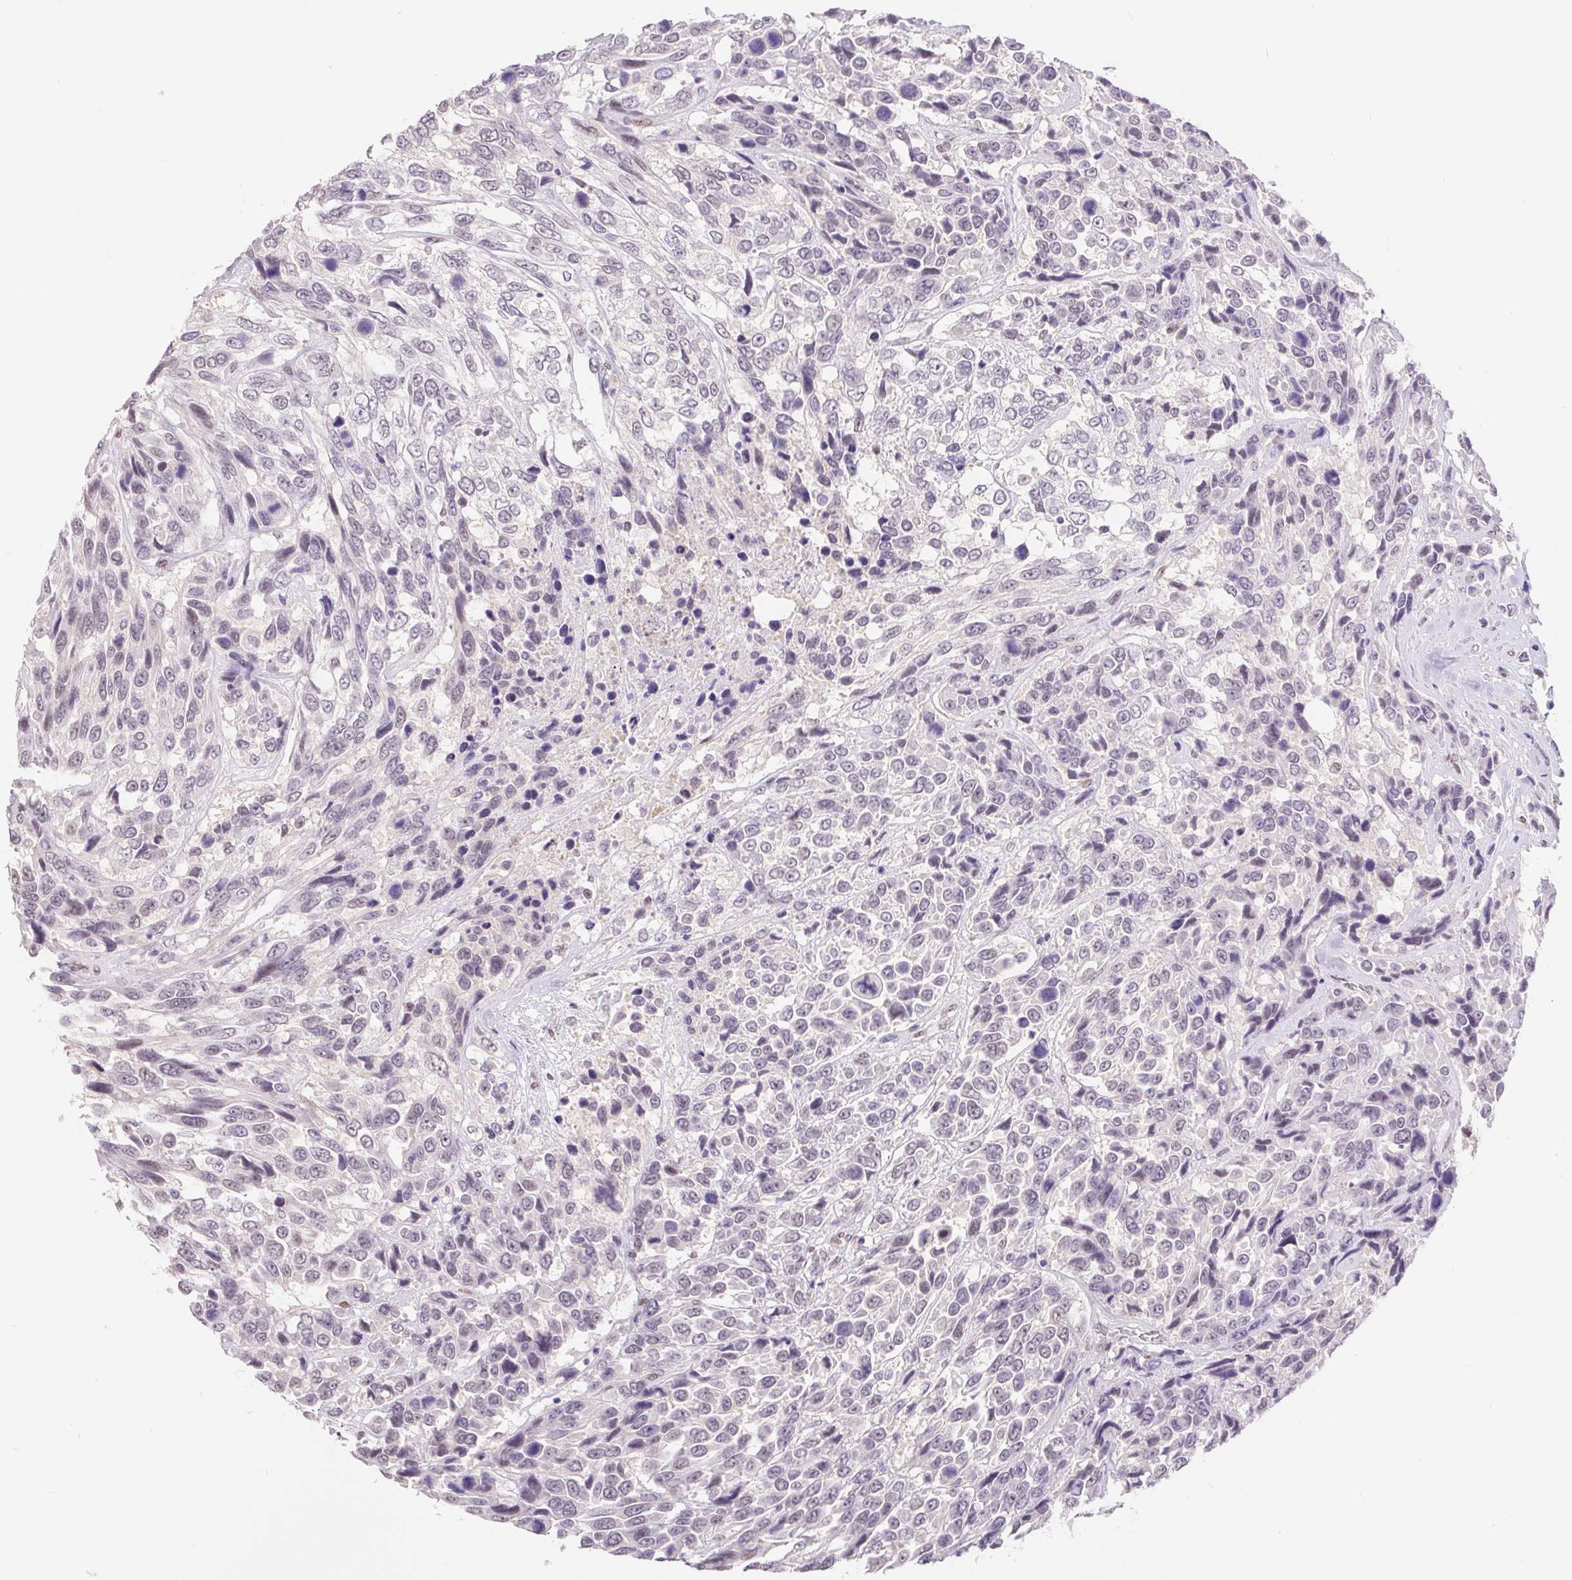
{"staining": {"intensity": "weak", "quantity": "<25%", "location": "nuclear"}, "tissue": "urothelial cancer", "cell_type": "Tumor cells", "image_type": "cancer", "snomed": [{"axis": "morphology", "description": "Urothelial carcinoma, High grade"}, {"axis": "topography", "description": "Urinary bladder"}], "caption": "There is no significant expression in tumor cells of urothelial cancer. (DAB (3,3'-diaminobenzidine) immunohistochemistry (IHC), high magnification).", "gene": "CAND1", "patient": {"sex": "female", "age": 70}}